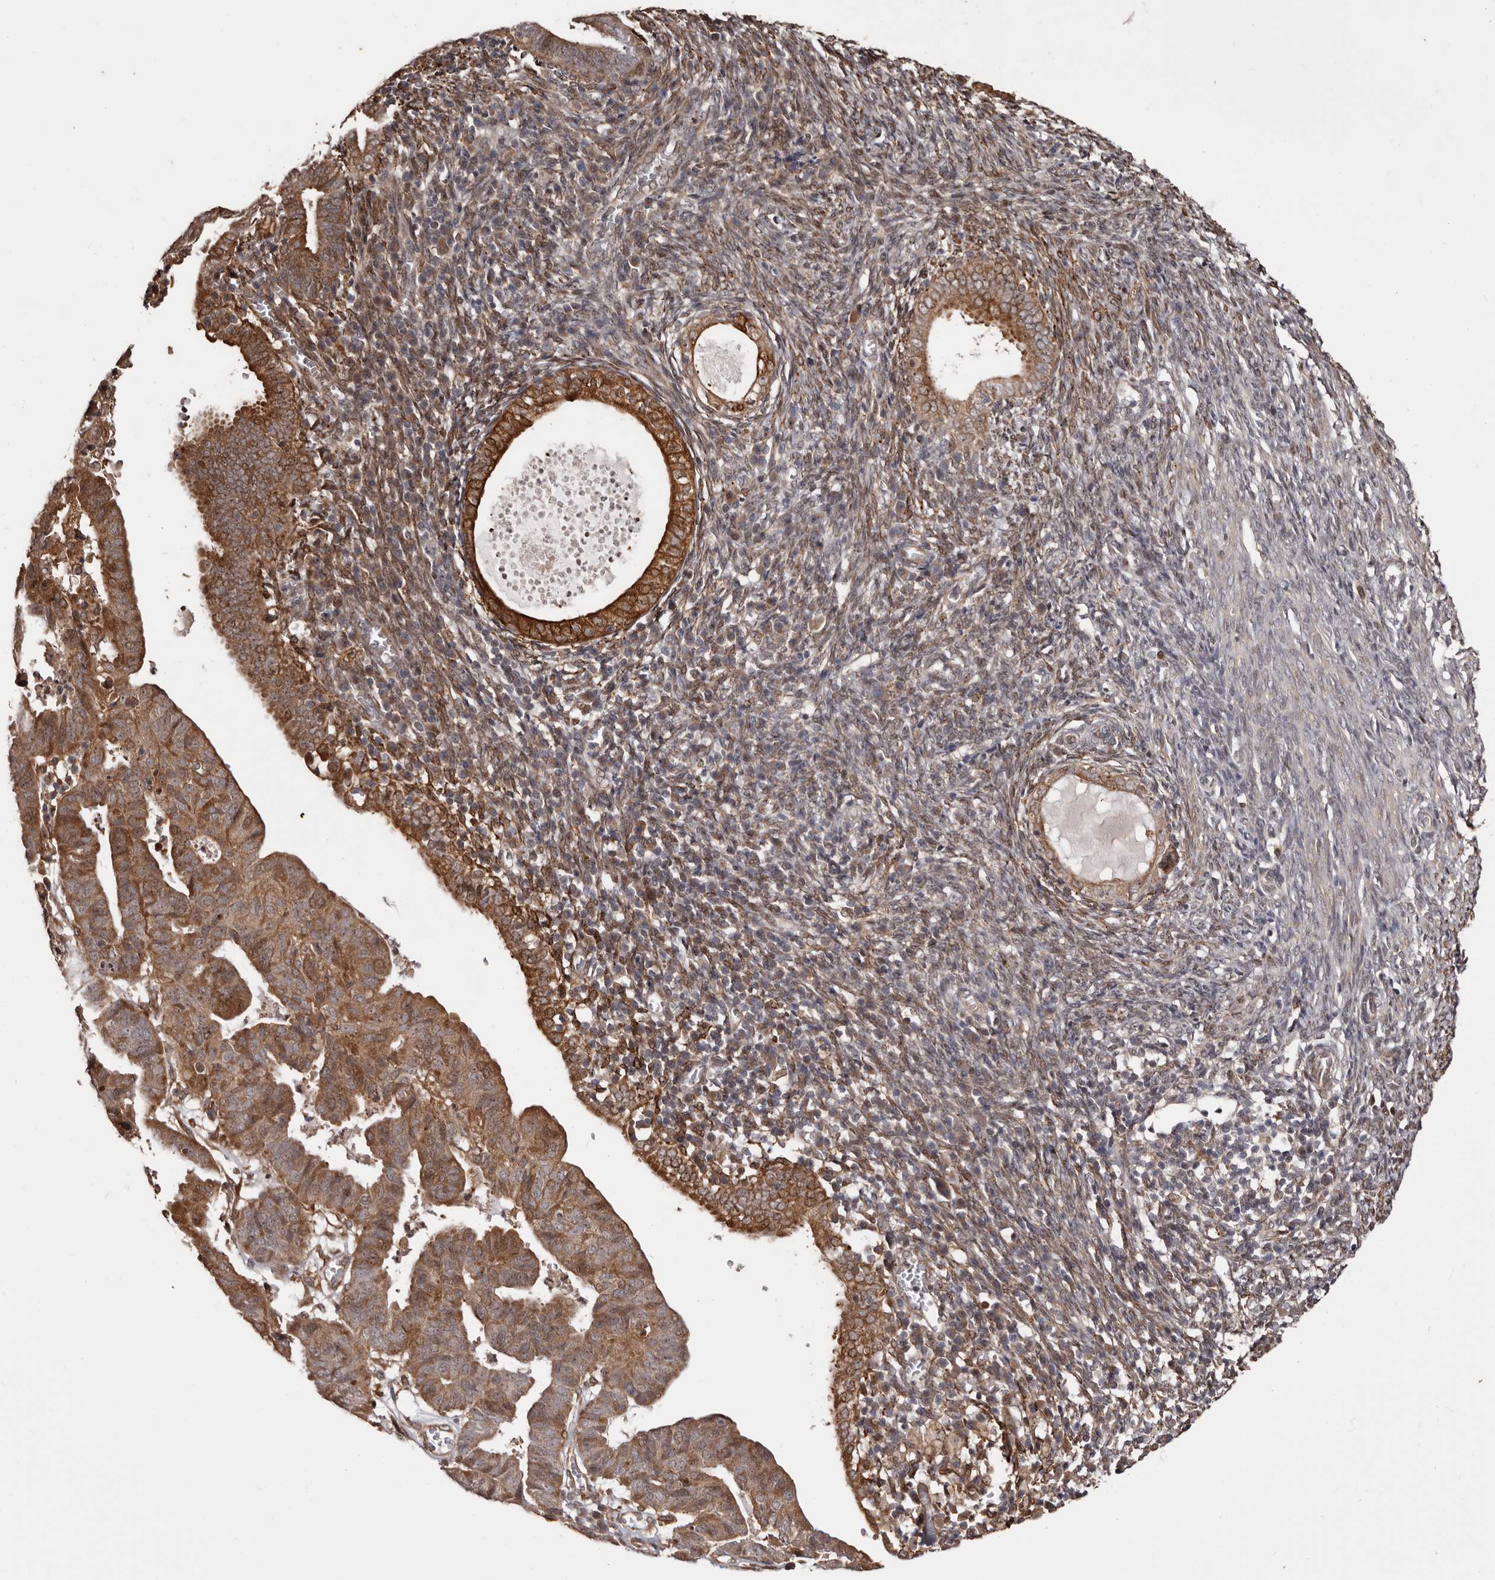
{"staining": {"intensity": "strong", "quantity": ">75%", "location": "cytoplasmic/membranous"}, "tissue": "endometrial cancer", "cell_type": "Tumor cells", "image_type": "cancer", "snomed": [{"axis": "morphology", "description": "Adenocarcinoma, NOS"}, {"axis": "topography", "description": "Uterus"}], "caption": "Tumor cells display high levels of strong cytoplasmic/membranous positivity in about >75% of cells in human adenocarcinoma (endometrial). The staining was performed using DAB, with brown indicating positive protein expression. Nuclei are stained blue with hematoxylin.", "gene": "ZCCHC7", "patient": {"sex": "female", "age": 77}}